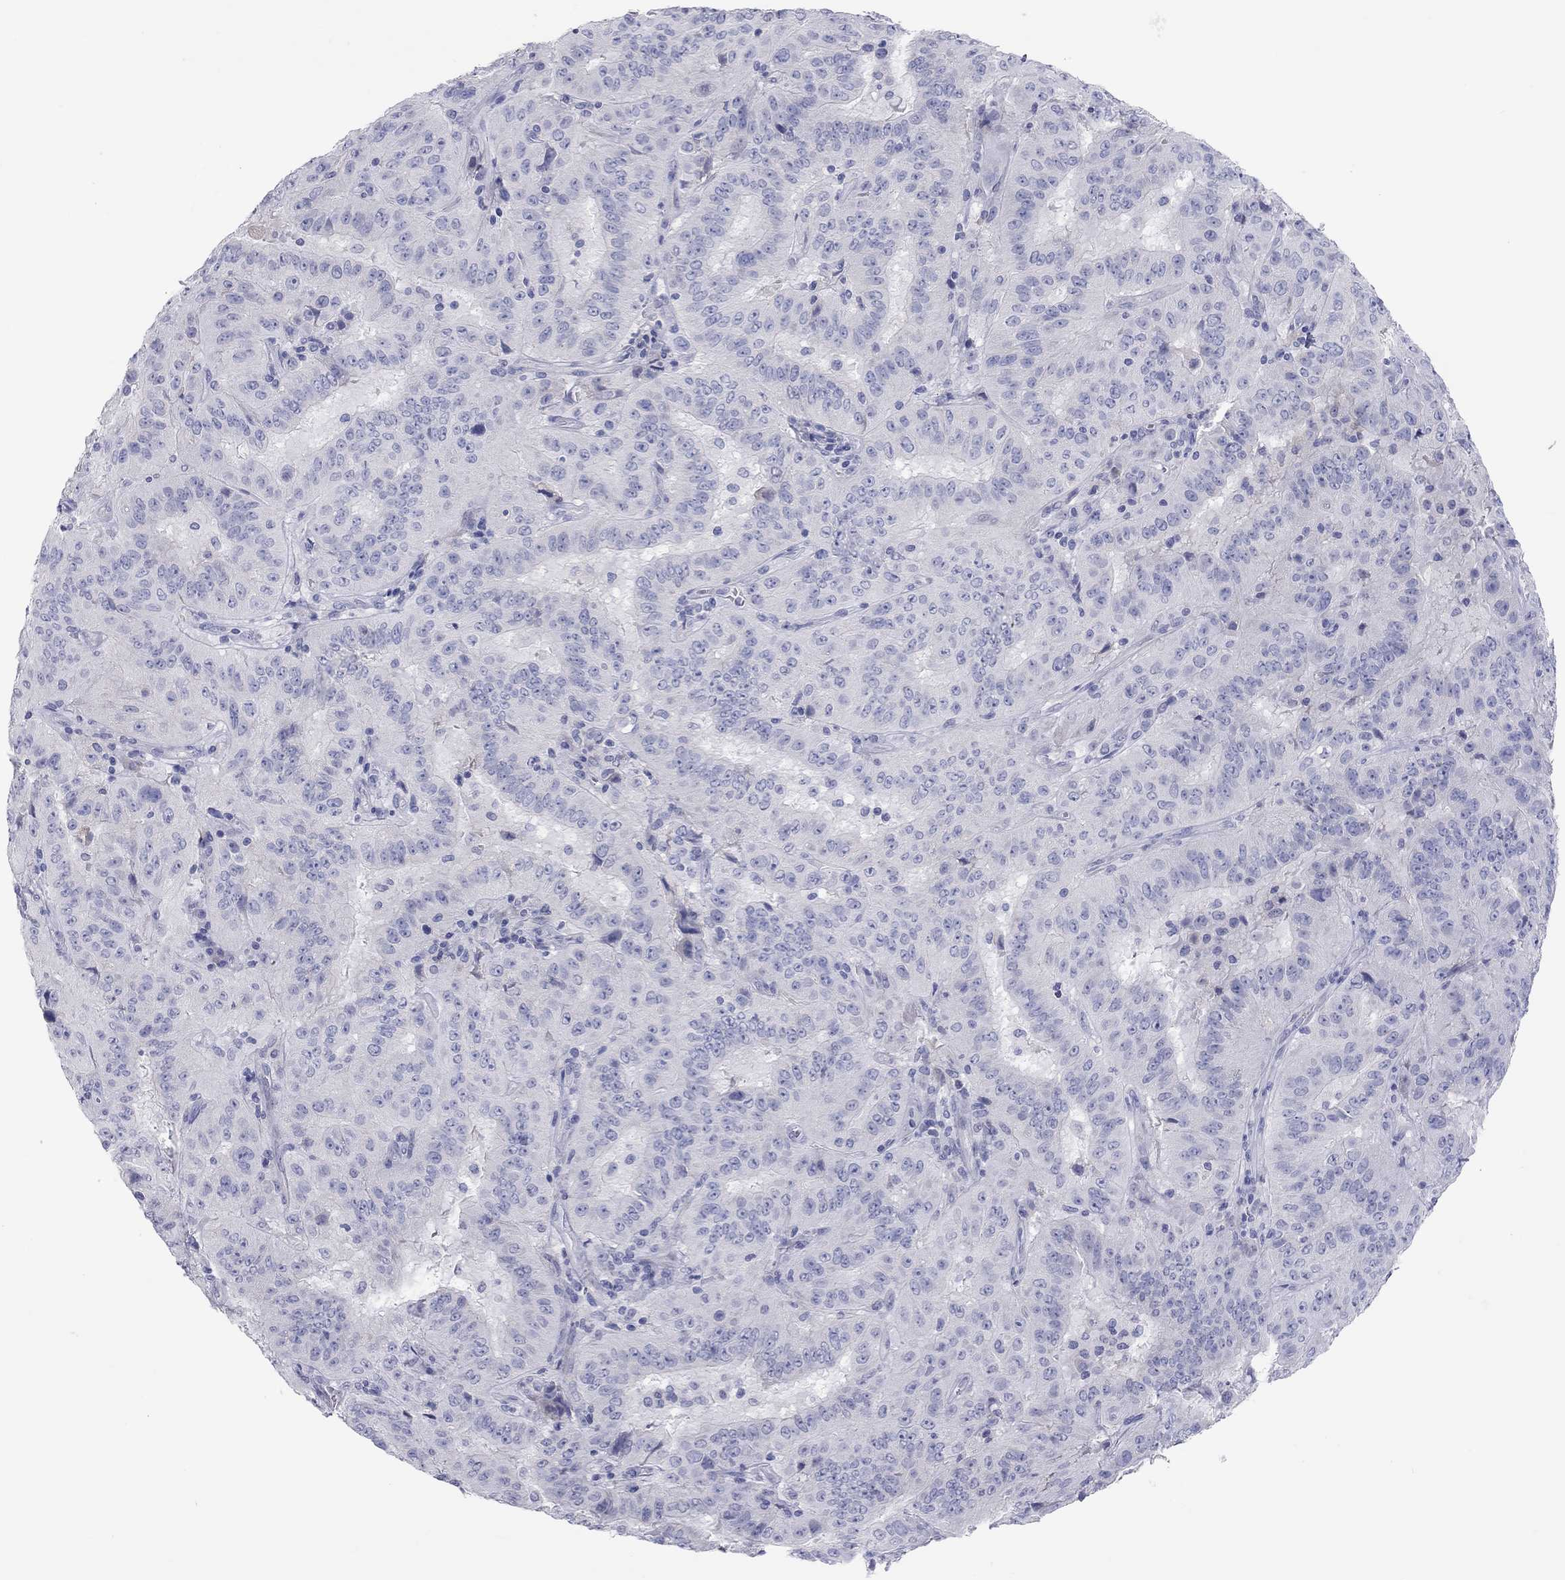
{"staining": {"intensity": "negative", "quantity": "none", "location": "none"}, "tissue": "pancreatic cancer", "cell_type": "Tumor cells", "image_type": "cancer", "snomed": [{"axis": "morphology", "description": "Adenocarcinoma, NOS"}, {"axis": "topography", "description": "Pancreas"}], "caption": "Immunohistochemical staining of human pancreatic cancer demonstrates no significant expression in tumor cells.", "gene": "ST7L", "patient": {"sex": "male", "age": 63}}